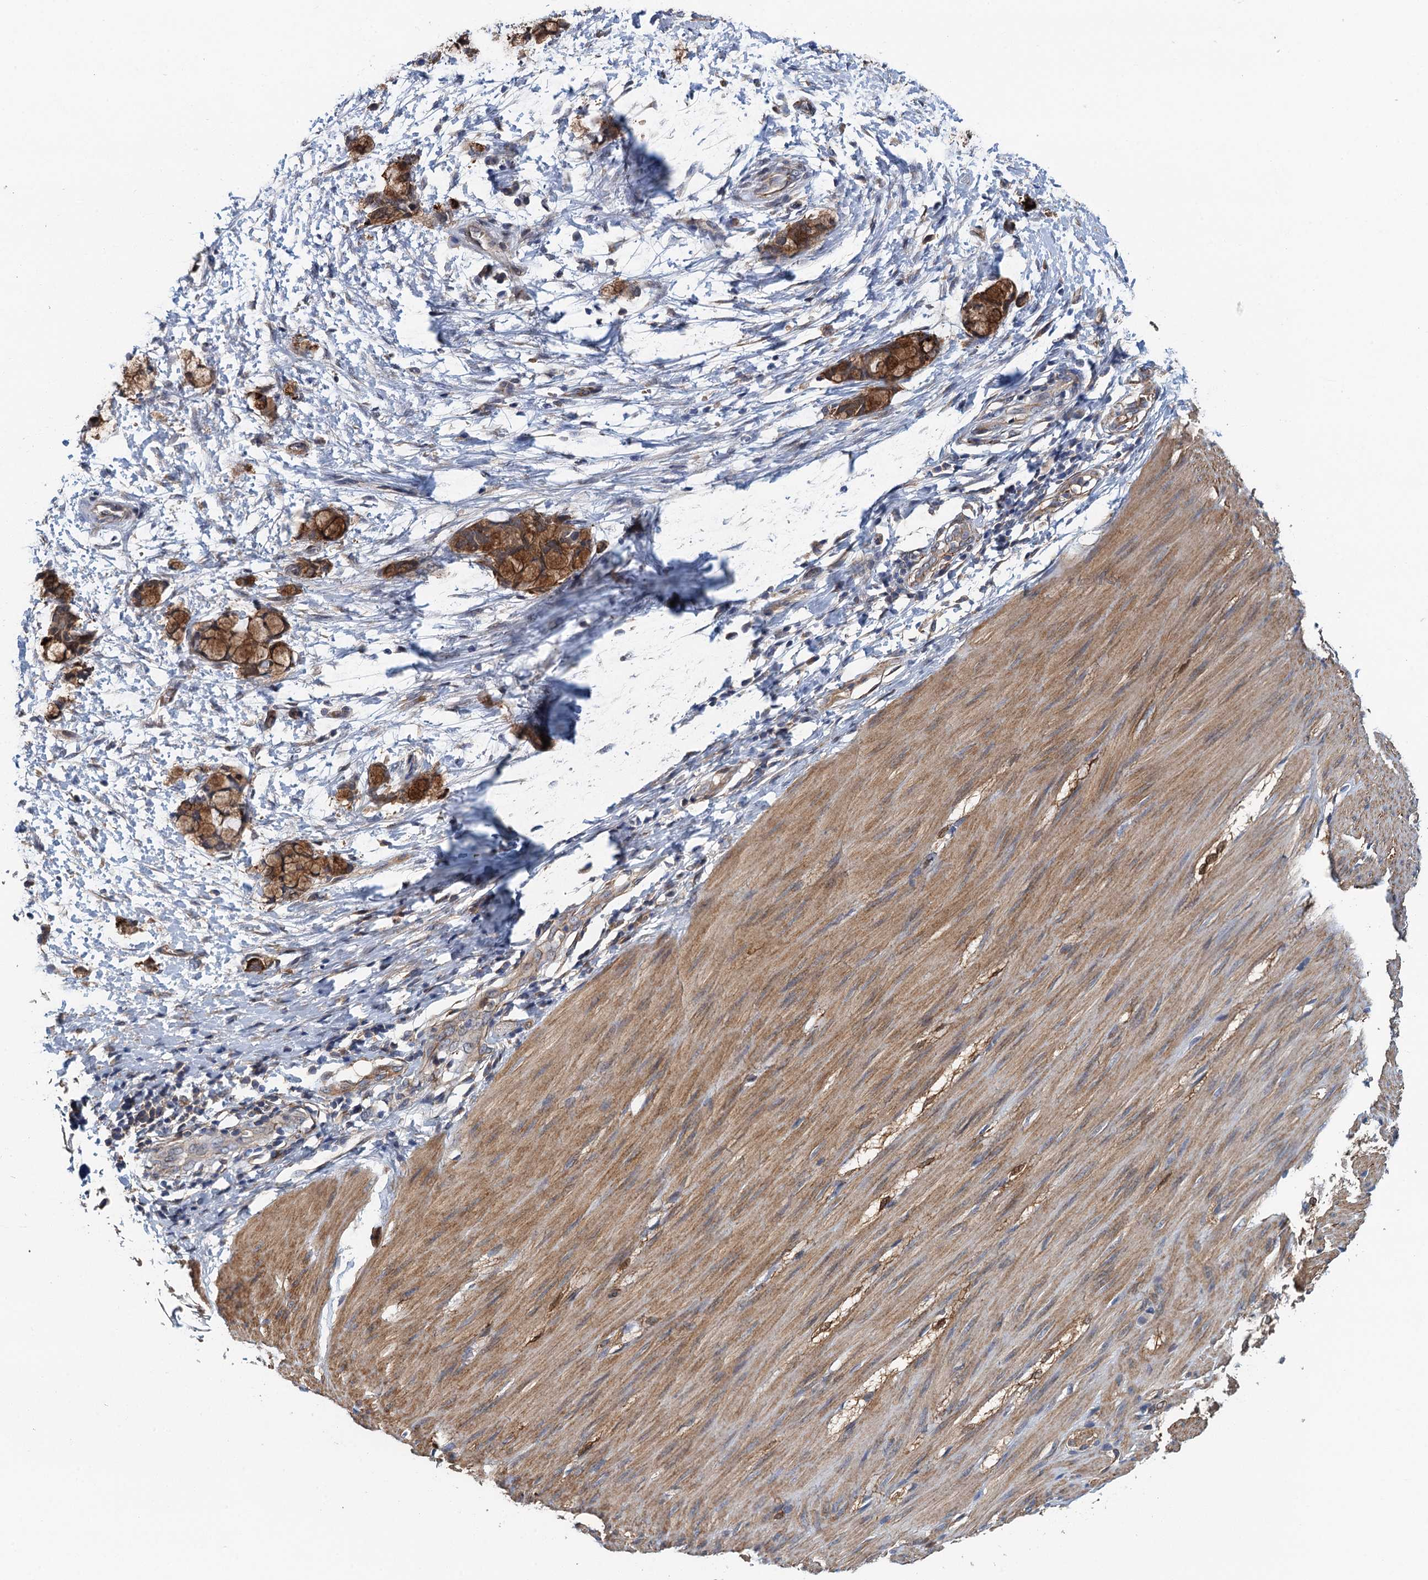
{"staining": {"intensity": "moderate", "quantity": ">75%", "location": "cytoplasmic/membranous"}, "tissue": "smooth muscle", "cell_type": "Smooth muscle cells", "image_type": "normal", "snomed": [{"axis": "morphology", "description": "Normal tissue, NOS"}, {"axis": "morphology", "description": "Adenocarcinoma, NOS"}, {"axis": "topography", "description": "Colon"}, {"axis": "topography", "description": "Peripheral nerve tissue"}], "caption": "High-magnification brightfield microscopy of benign smooth muscle stained with DAB (3,3'-diaminobenzidine) (brown) and counterstained with hematoxylin (blue). smooth muscle cells exhibit moderate cytoplasmic/membranous expression is seen in about>75% of cells.", "gene": "RSAD2", "patient": {"sex": "male", "age": 14}}